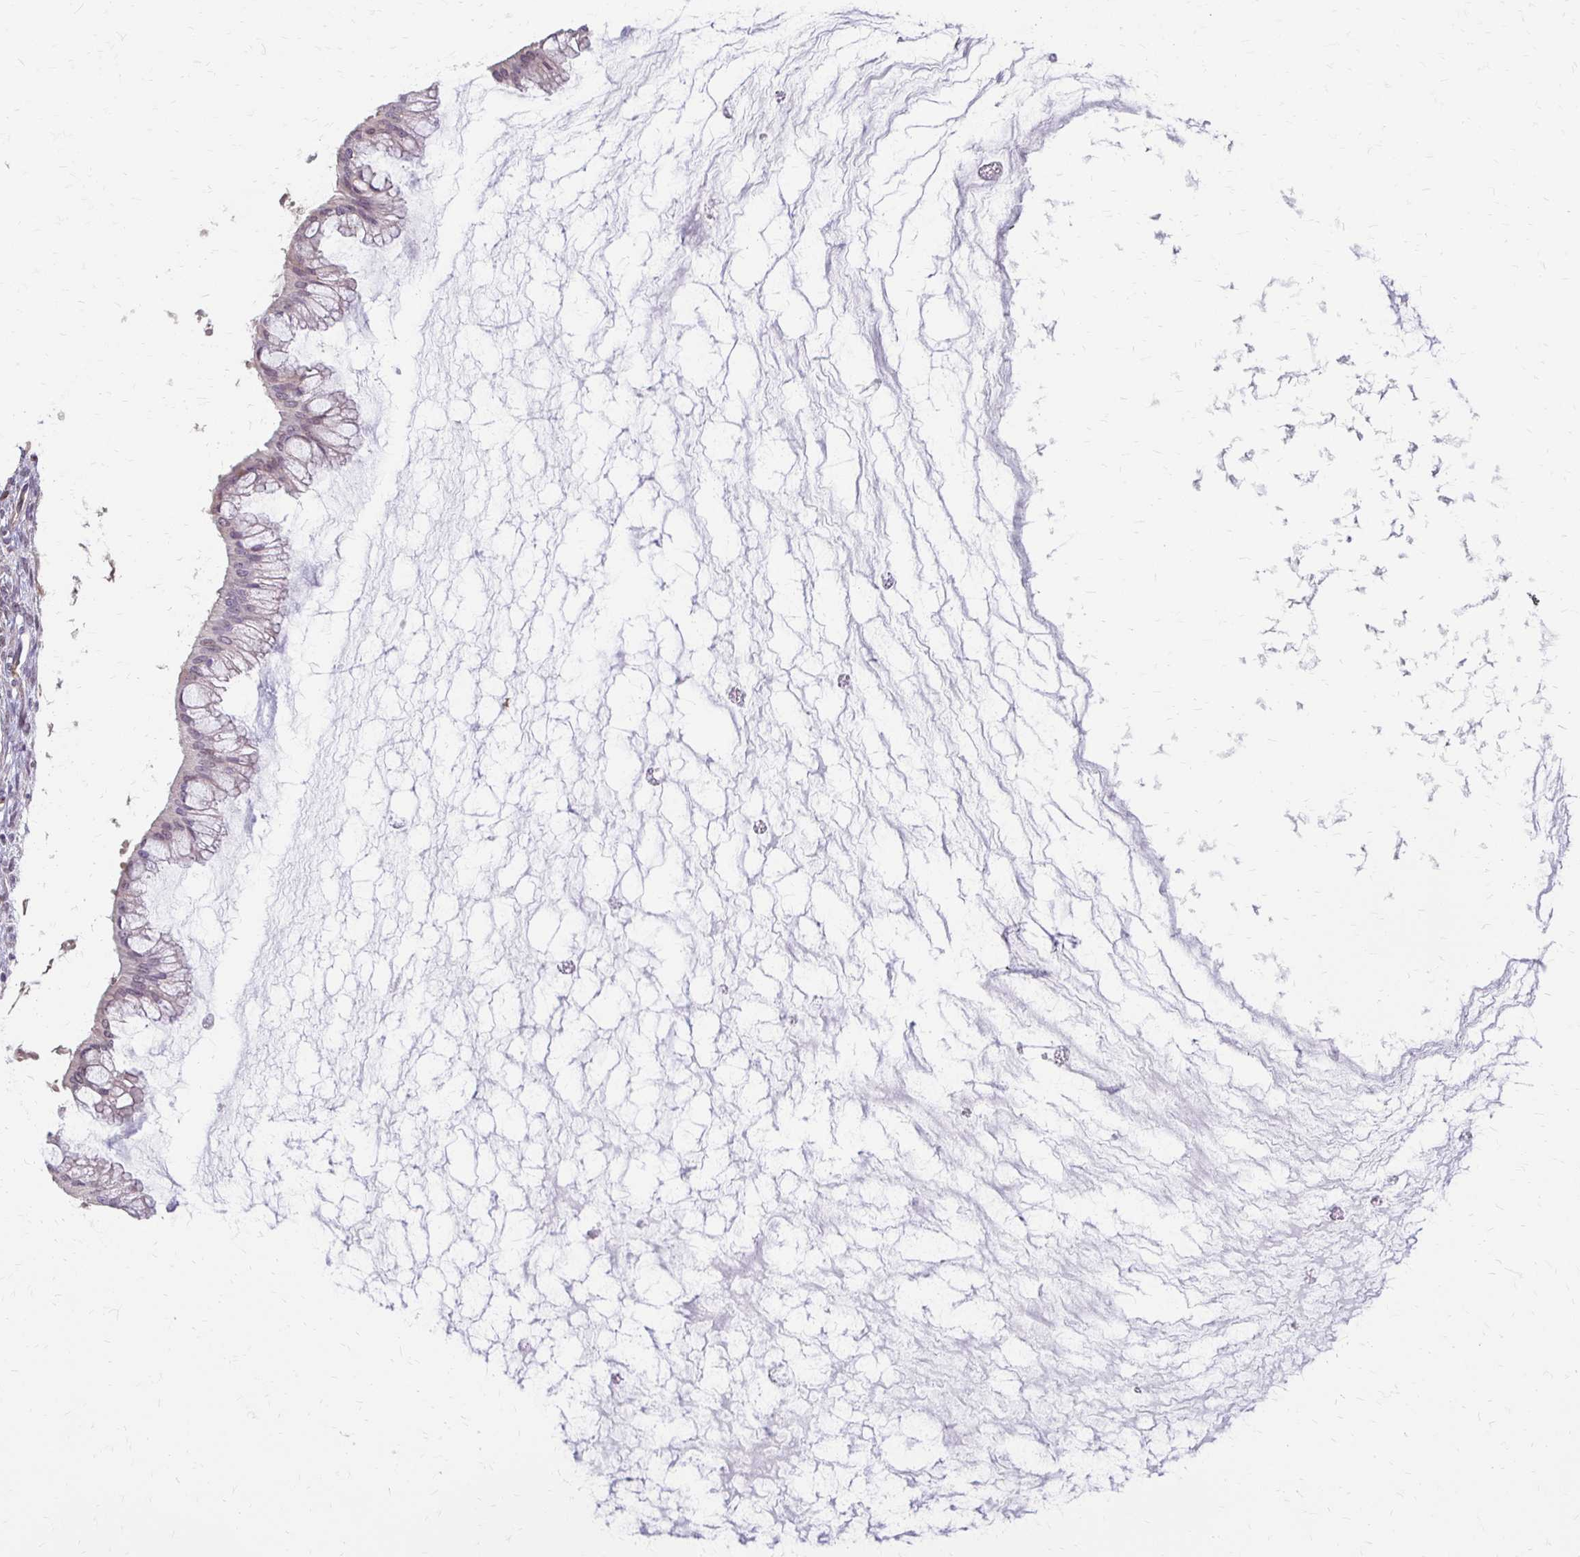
{"staining": {"intensity": "weak", "quantity": "<25%", "location": "cytoplasmic/membranous"}, "tissue": "ovarian cancer", "cell_type": "Tumor cells", "image_type": "cancer", "snomed": [{"axis": "morphology", "description": "Cystadenocarcinoma, mucinous, NOS"}, {"axis": "topography", "description": "Ovary"}], "caption": "Micrograph shows no protein positivity in tumor cells of ovarian mucinous cystadenocarcinoma tissue.", "gene": "CFL2", "patient": {"sex": "female", "age": 73}}